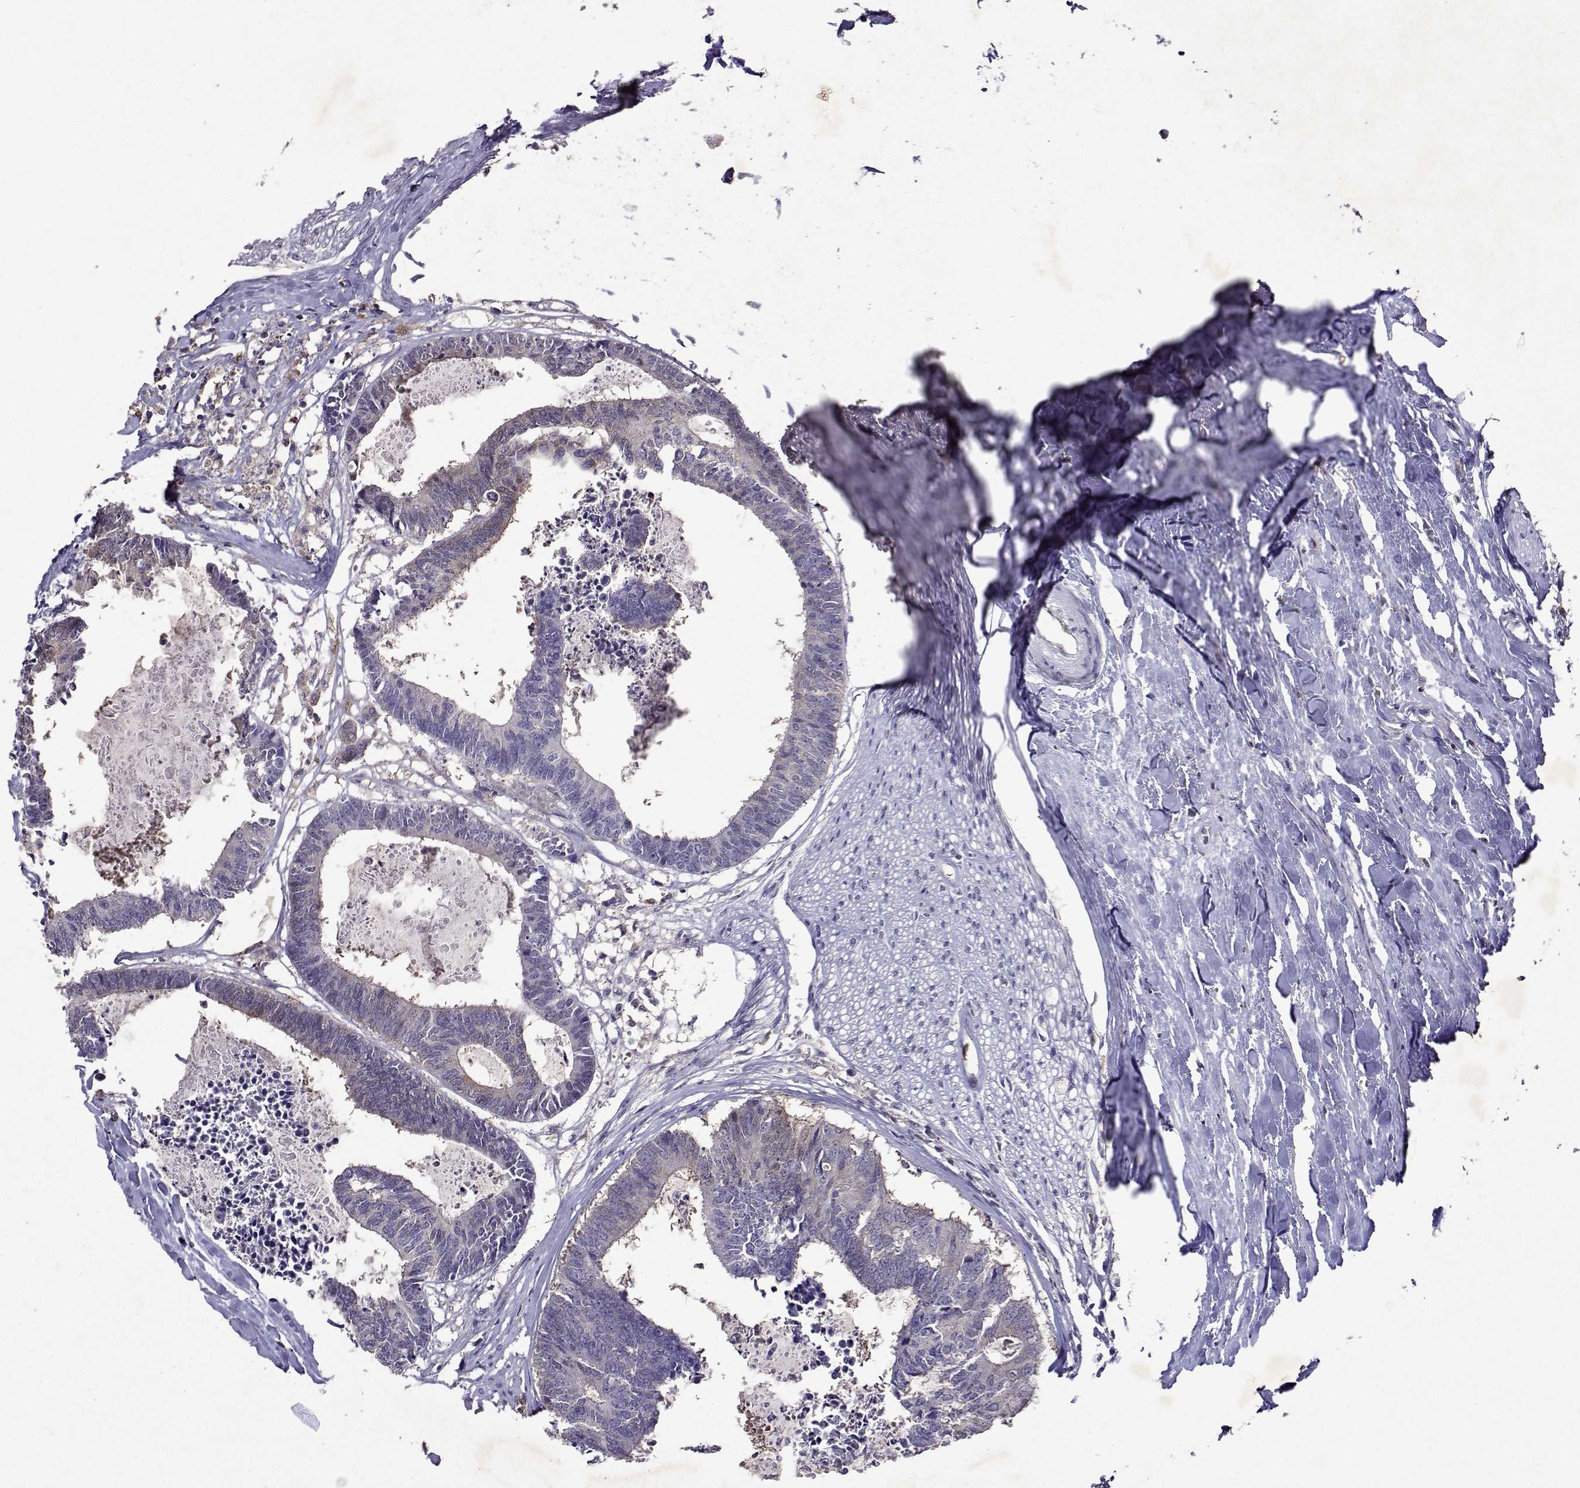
{"staining": {"intensity": "negative", "quantity": "none", "location": "none"}, "tissue": "colorectal cancer", "cell_type": "Tumor cells", "image_type": "cancer", "snomed": [{"axis": "morphology", "description": "Adenocarcinoma, NOS"}, {"axis": "topography", "description": "Colon"}, {"axis": "topography", "description": "Rectum"}], "caption": "Tumor cells are negative for protein expression in human colorectal adenocarcinoma.", "gene": "APAF1", "patient": {"sex": "male", "age": 57}}